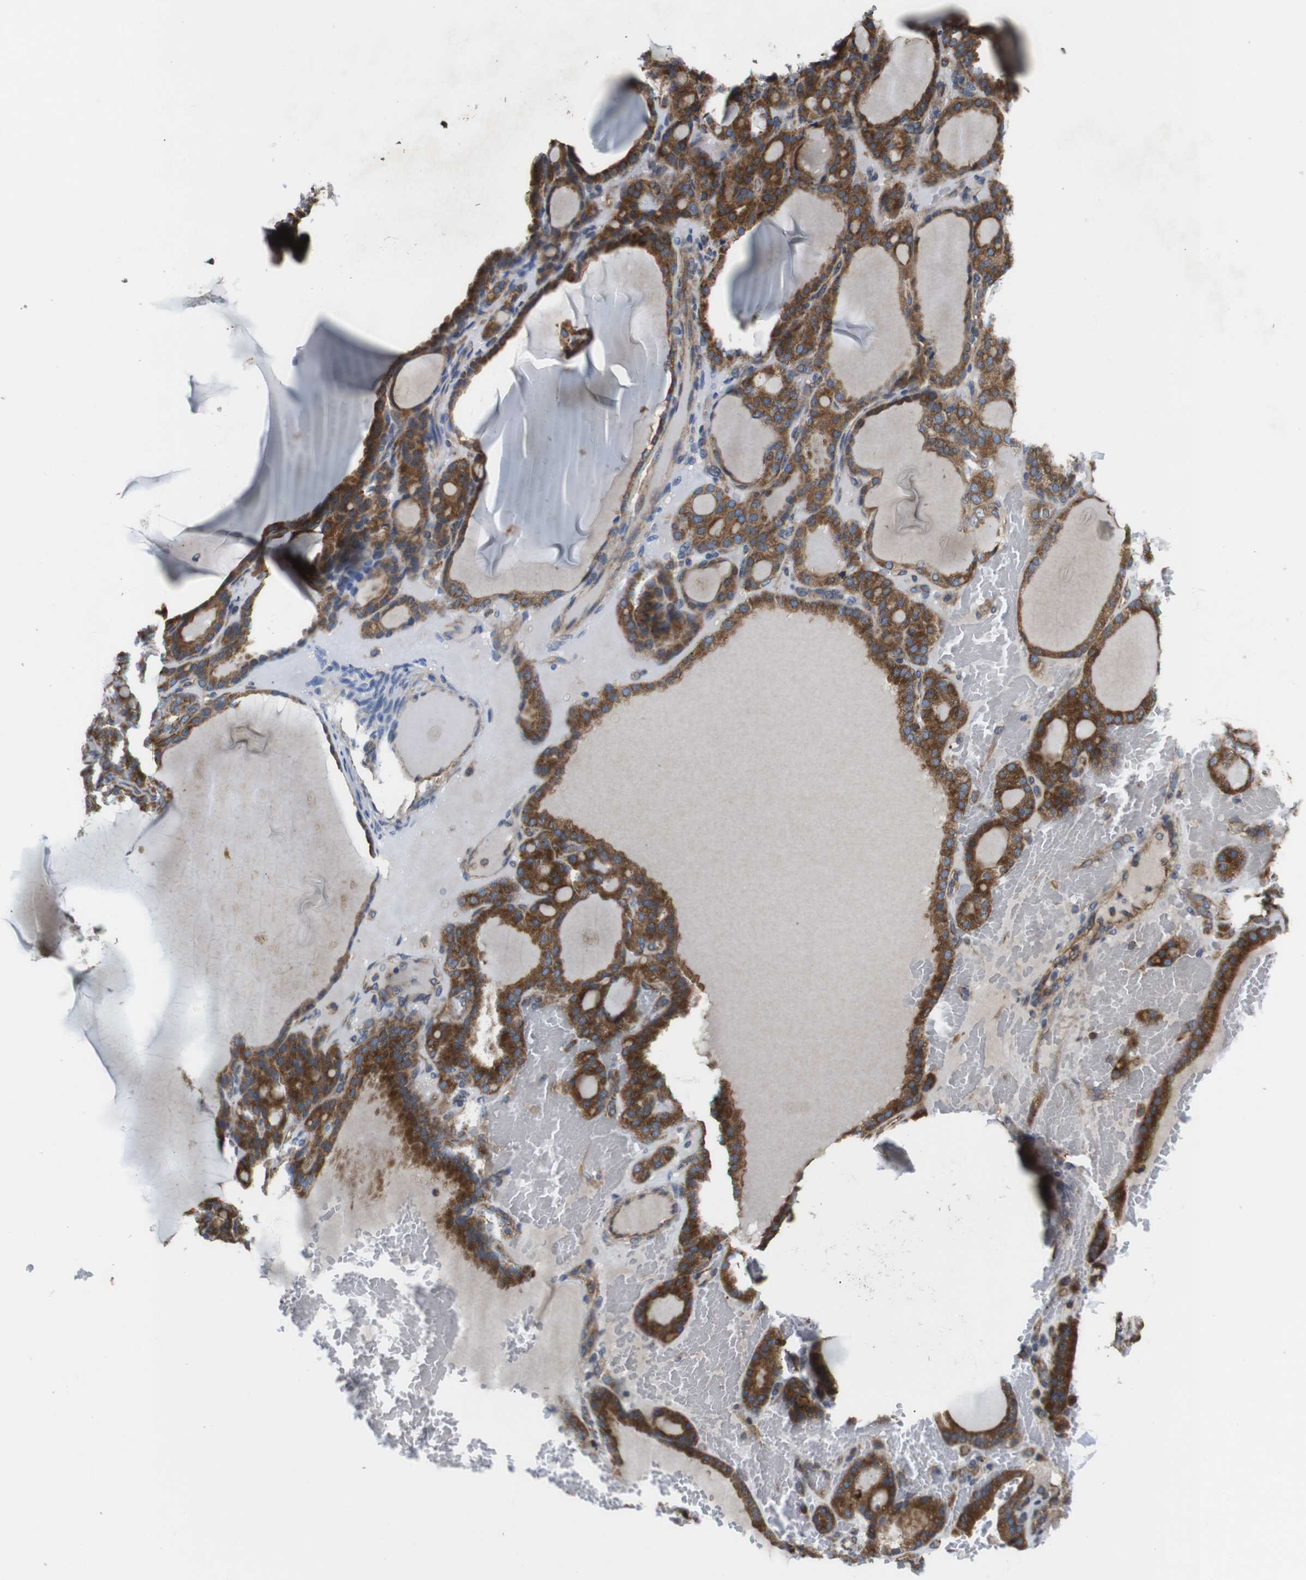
{"staining": {"intensity": "moderate", "quantity": ">75%", "location": "cytoplasmic/membranous"}, "tissue": "thyroid gland", "cell_type": "Glandular cells", "image_type": "normal", "snomed": [{"axis": "morphology", "description": "Normal tissue, NOS"}, {"axis": "topography", "description": "Thyroid gland"}], "caption": "High-magnification brightfield microscopy of unremarkable thyroid gland stained with DAB (brown) and counterstained with hematoxylin (blue). glandular cells exhibit moderate cytoplasmic/membranous expression is identified in approximately>75% of cells. (brown staining indicates protein expression, while blue staining denotes nuclei).", "gene": "POMK", "patient": {"sex": "female", "age": 28}}